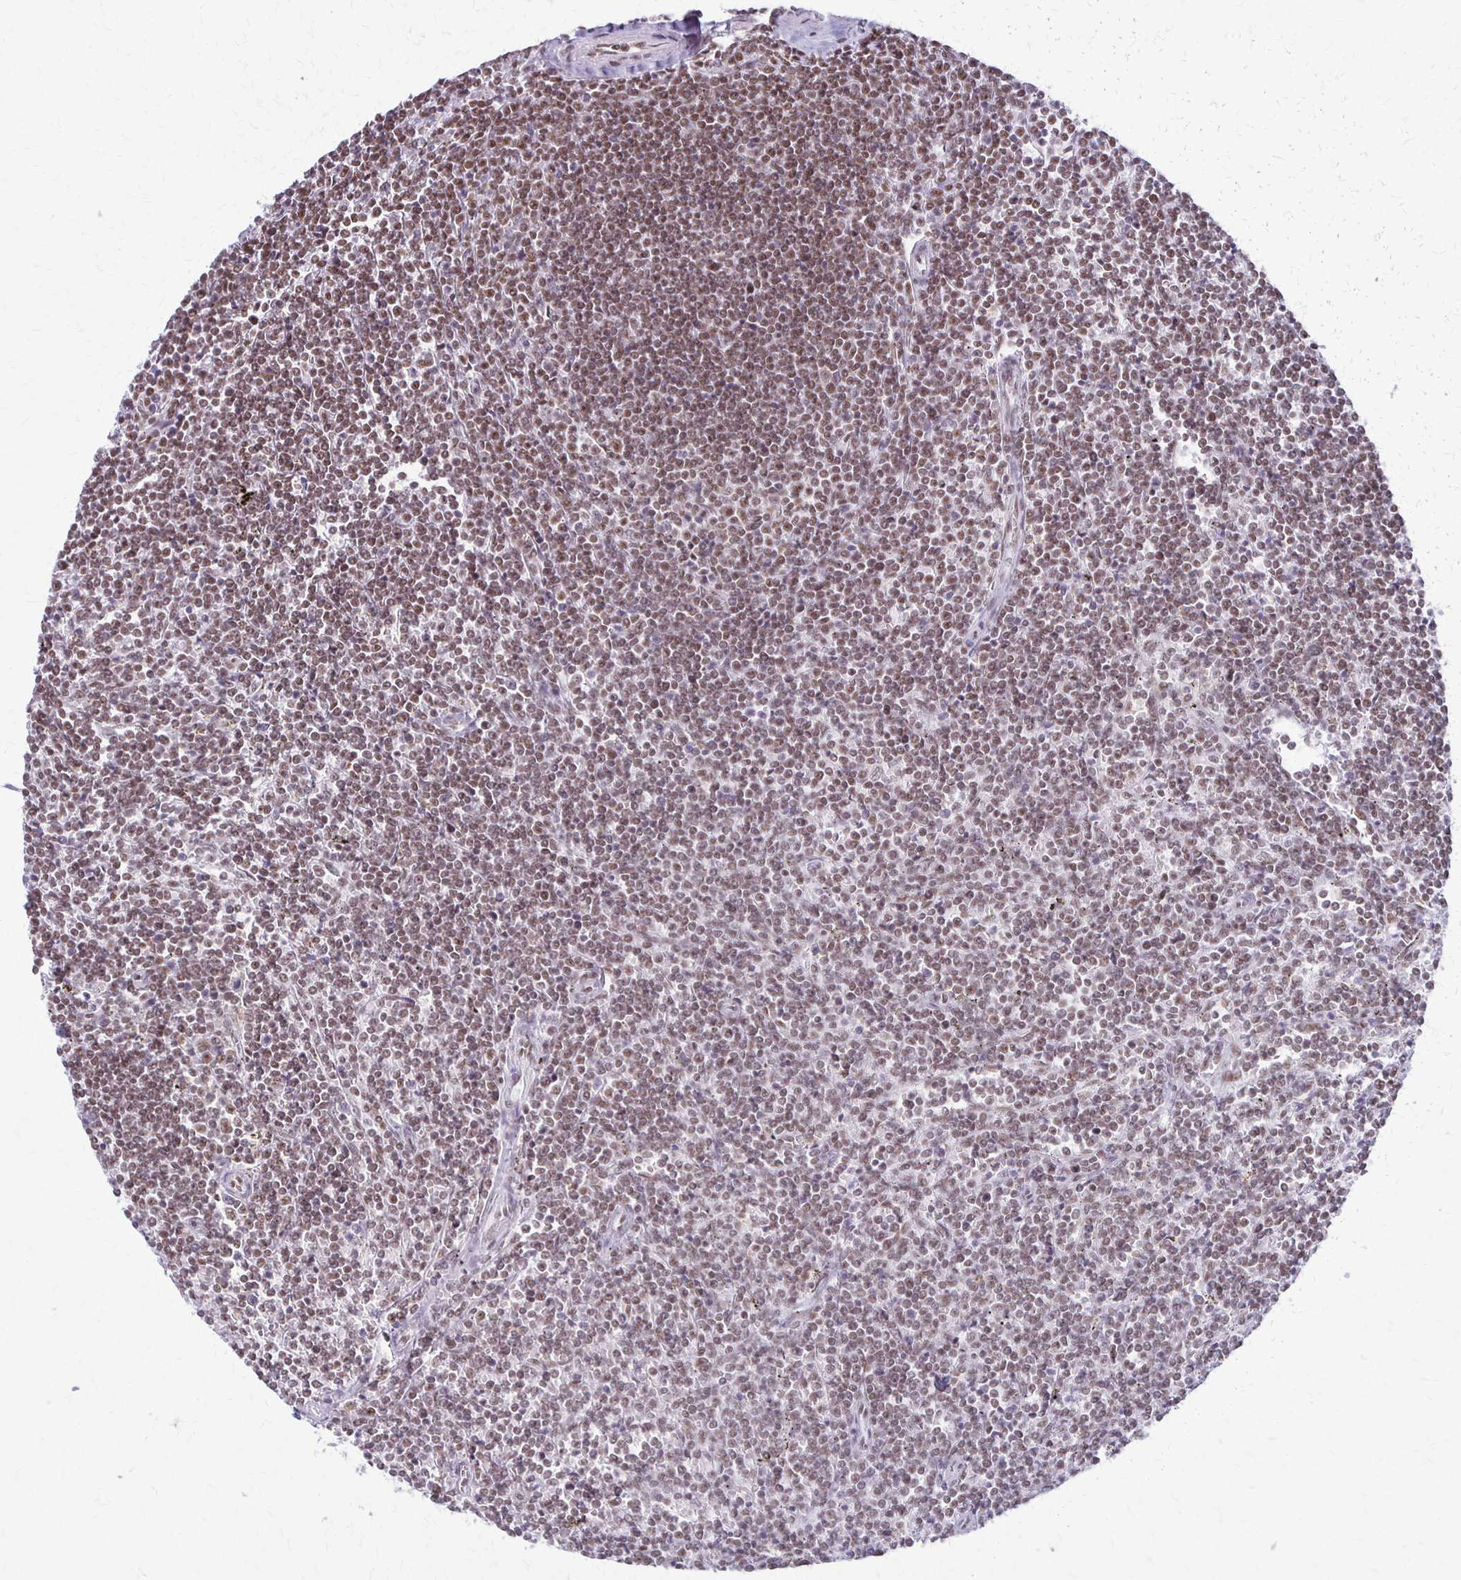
{"staining": {"intensity": "moderate", "quantity": "25%-75%", "location": "nuclear"}, "tissue": "lymphoma", "cell_type": "Tumor cells", "image_type": "cancer", "snomed": [{"axis": "morphology", "description": "Malignant lymphoma, non-Hodgkin's type, Low grade"}, {"axis": "topography", "description": "Spleen"}], "caption": "Protein expression analysis of lymphoma demonstrates moderate nuclear staining in approximately 25%-75% of tumor cells.", "gene": "XRCC6", "patient": {"sex": "male", "age": 78}}